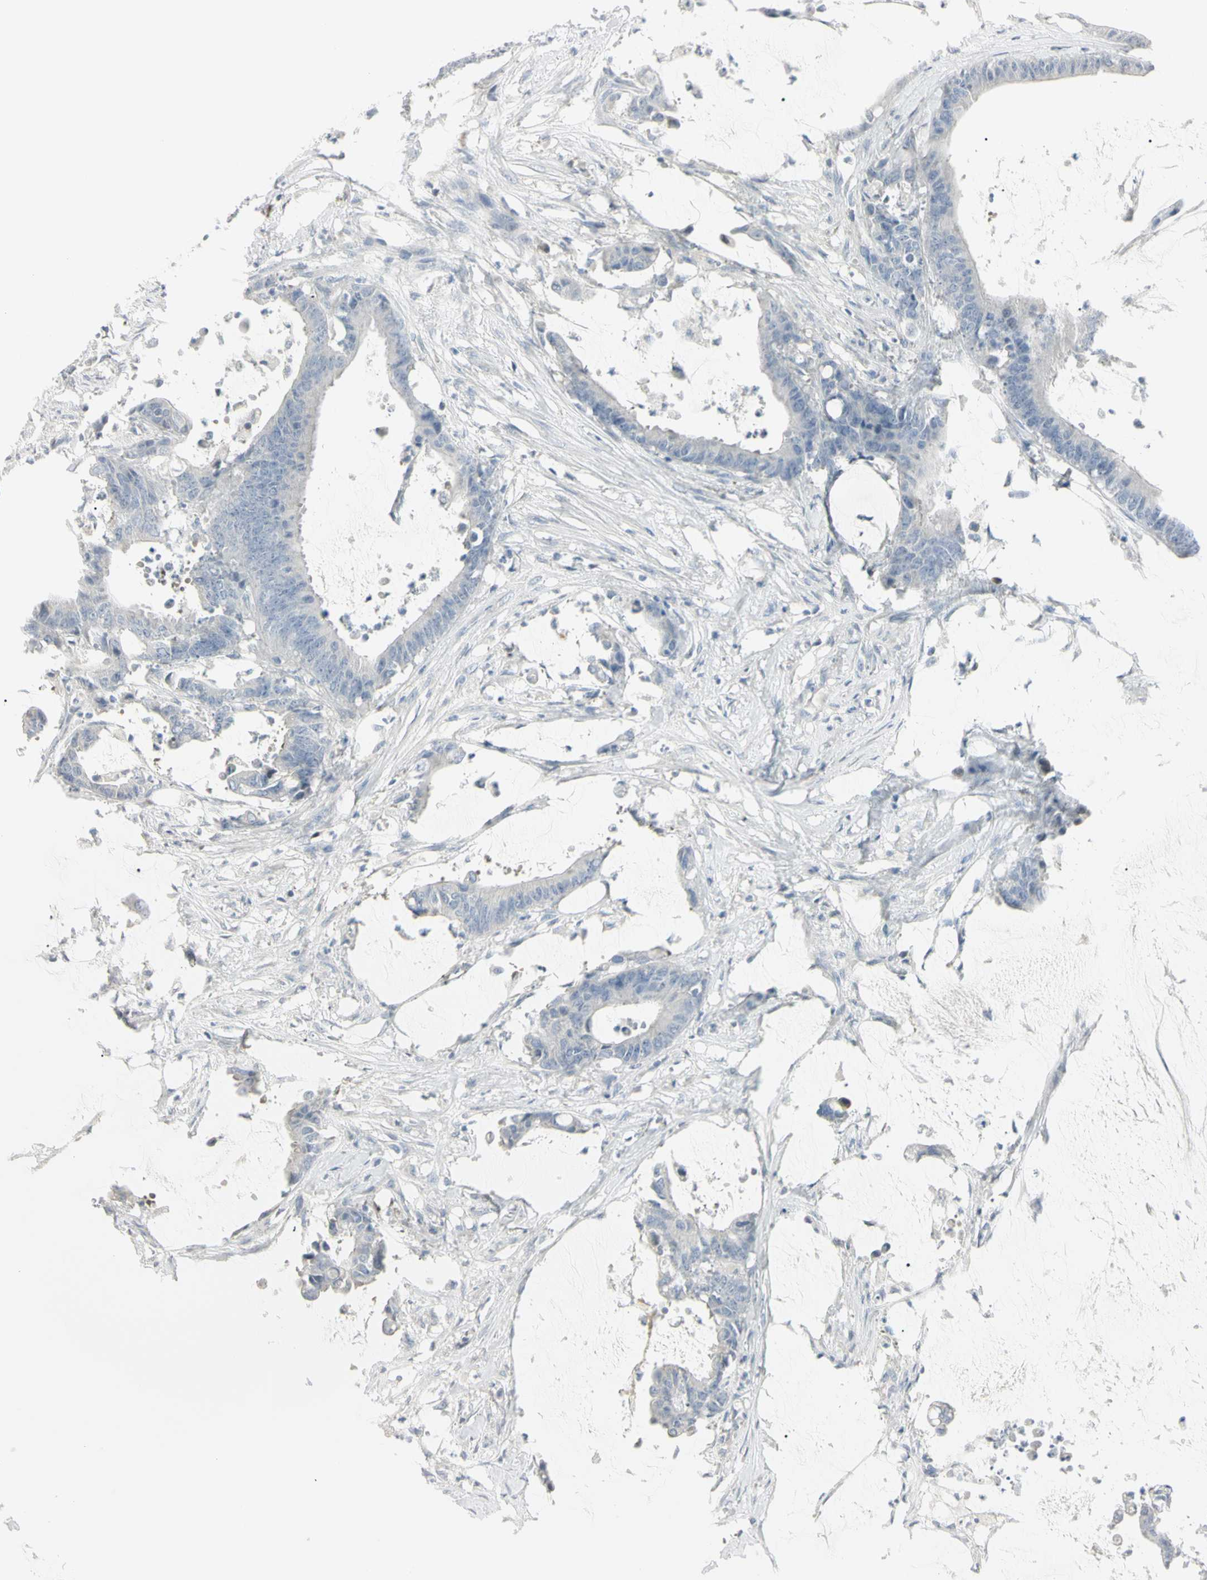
{"staining": {"intensity": "negative", "quantity": "none", "location": "none"}, "tissue": "colorectal cancer", "cell_type": "Tumor cells", "image_type": "cancer", "snomed": [{"axis": "morphology", "description": "Adenocarcinoma, NOS"}, {"axis": "topography", "description": "Rectum"}], "caption": "The IHC photomicrograph has no significant expression in tumor cells of colorectal cancer tissue.", "gene": "PIP", "patient": {"sex": "female", "age": 66}}